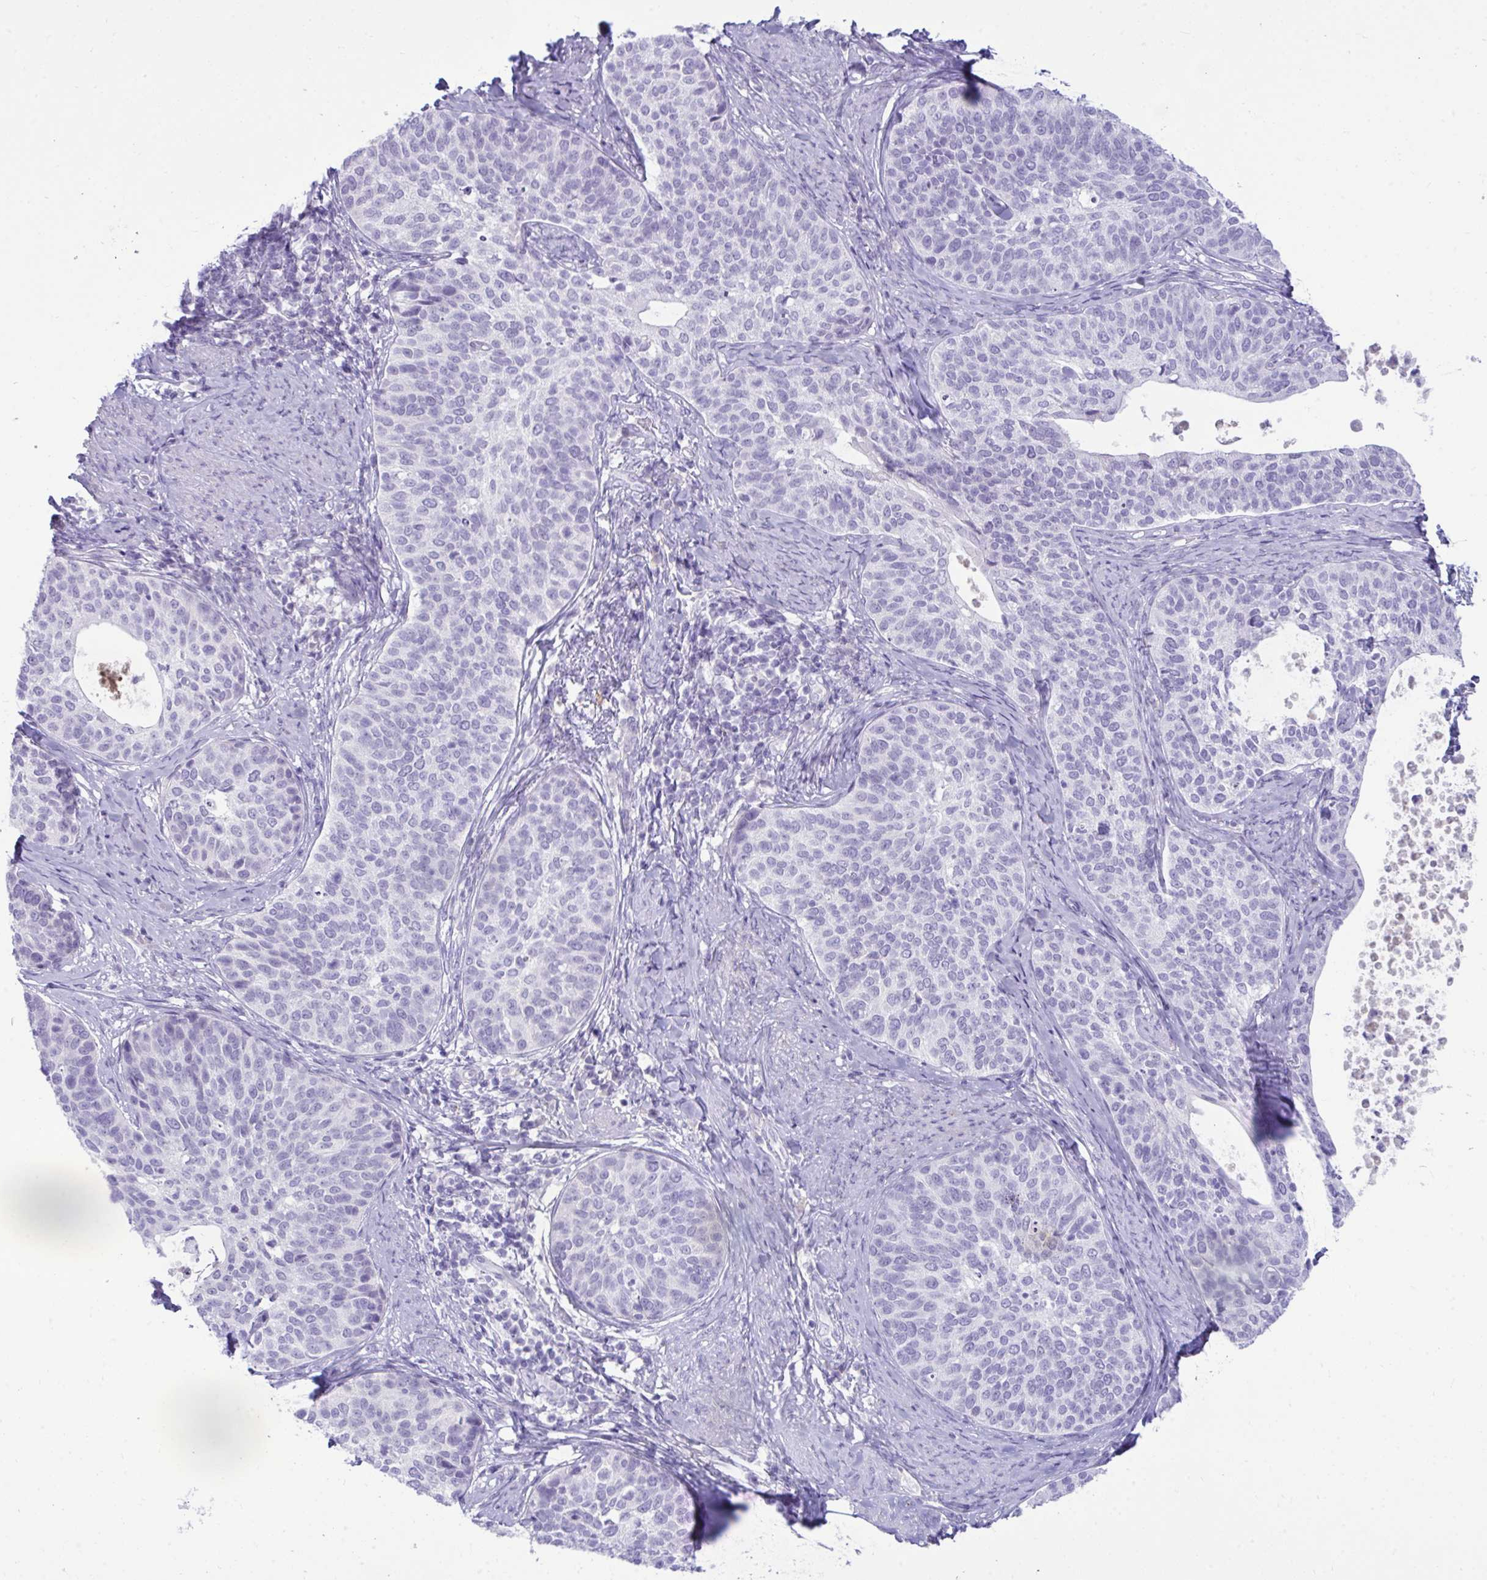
{"staining": {"intensity": "negative", "quantity": "none", "location": "none"}, "tissue": "cervical cancer", "cell_type": "Tumor cells", "image_type": "cancer", "snomed": [{"axis": "morphology", "description": "Squamous cell carcinoma, NOS"}, {"axis": "topography", "description": "Cervix"}], "caption": "Protein analysis of cervical squamous cell carcinoma shows no significant positivity in tumor cells.", "gene": "PIGZ", "patient": {"sex": "female", "age": 69}}